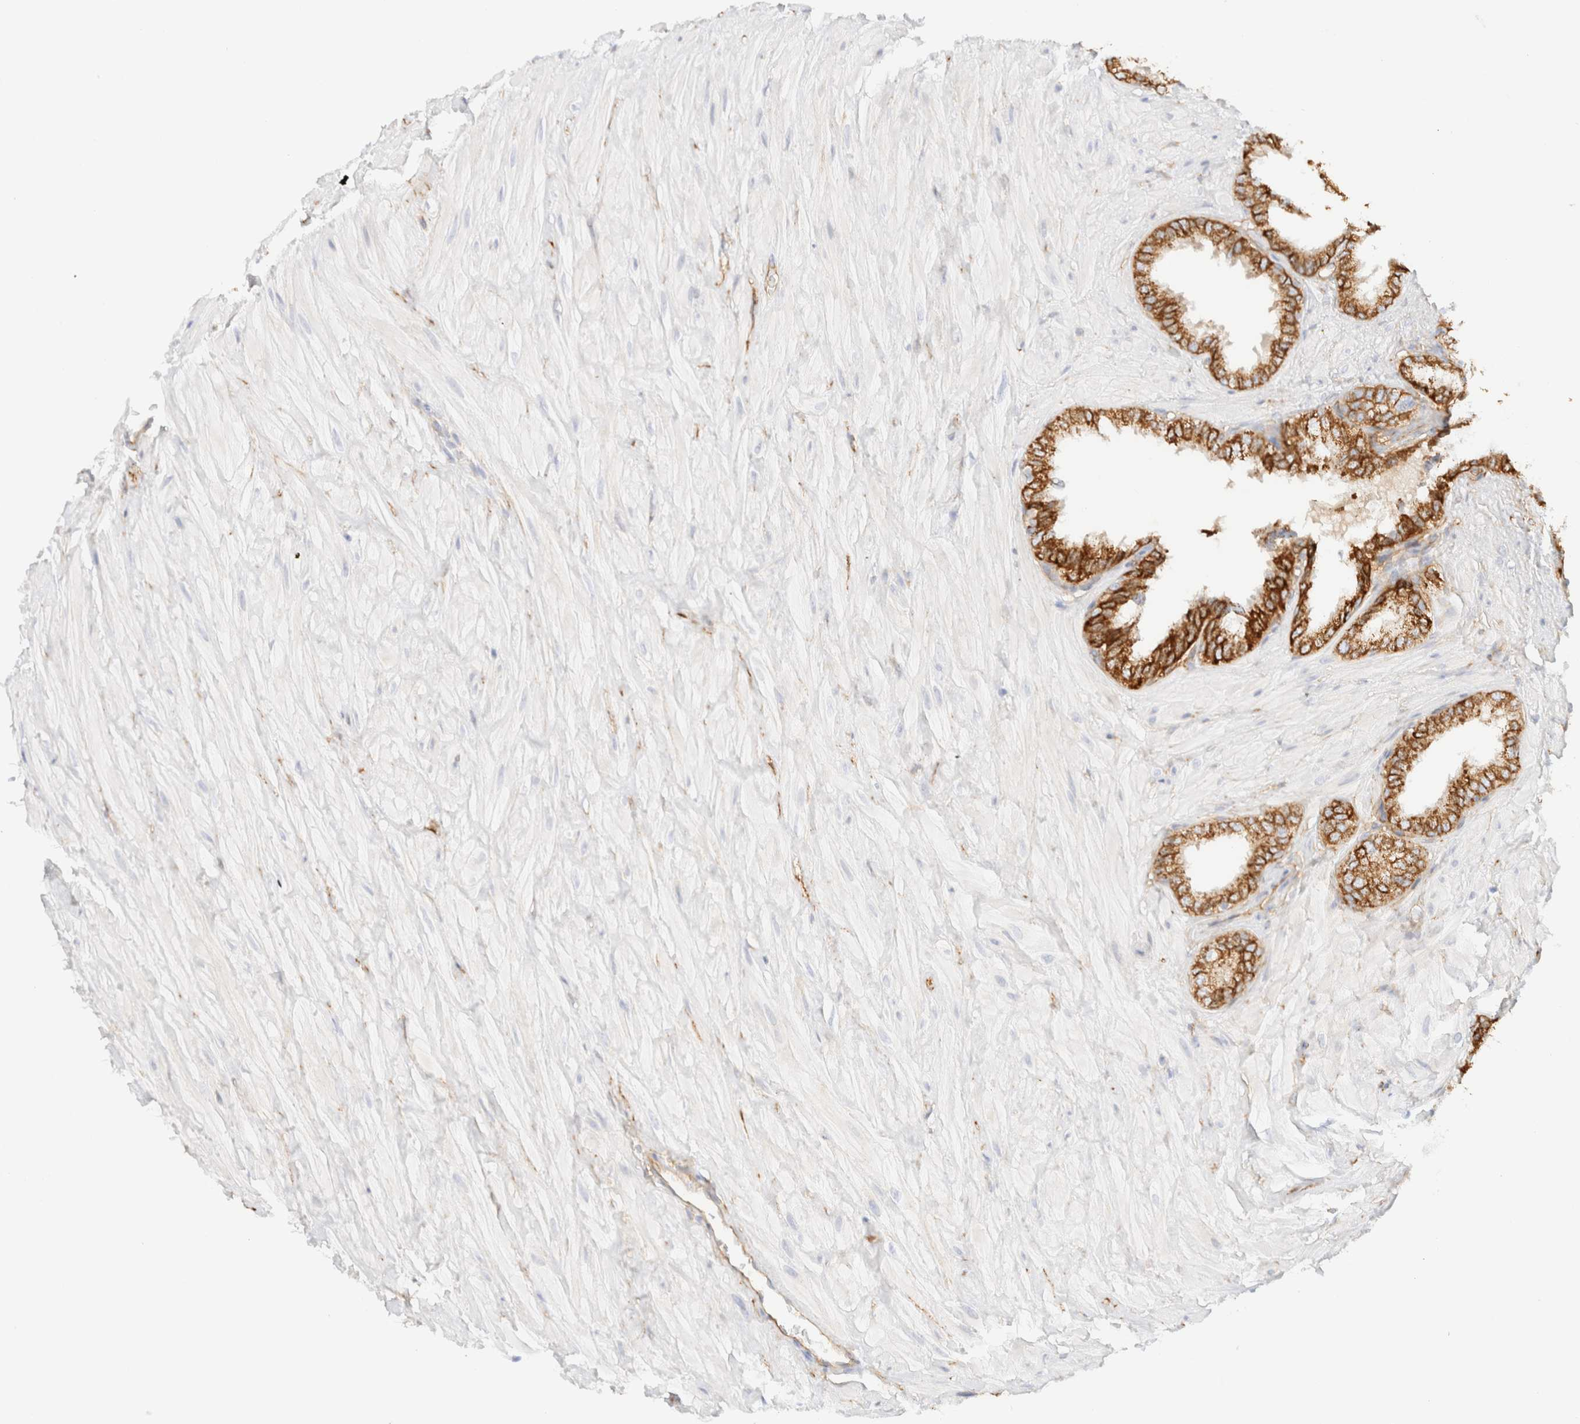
{"staining": {"intensity": "strong", "quantity": ">75%", "location": "cytoplasmic/membranous"}, "tissue": "seminal vesicle", "cell_type": "Glandular cells", "image_type": "normal", "snomed": [{"axis": "morphology", "description": "Normal tissue, NOS"}, {"axis": "topography", "description": "Seminal veicle"}], "caption": "High-power microscopy captured an immunohistochemistry (IHC) histopathology image of benign seminal vesicle, revealing strong cytoplasmic/membranous positivity in about >75% of glandular cells.", "gene": "CYB5R4", "patient": {"sex": "male", "age": 64}}